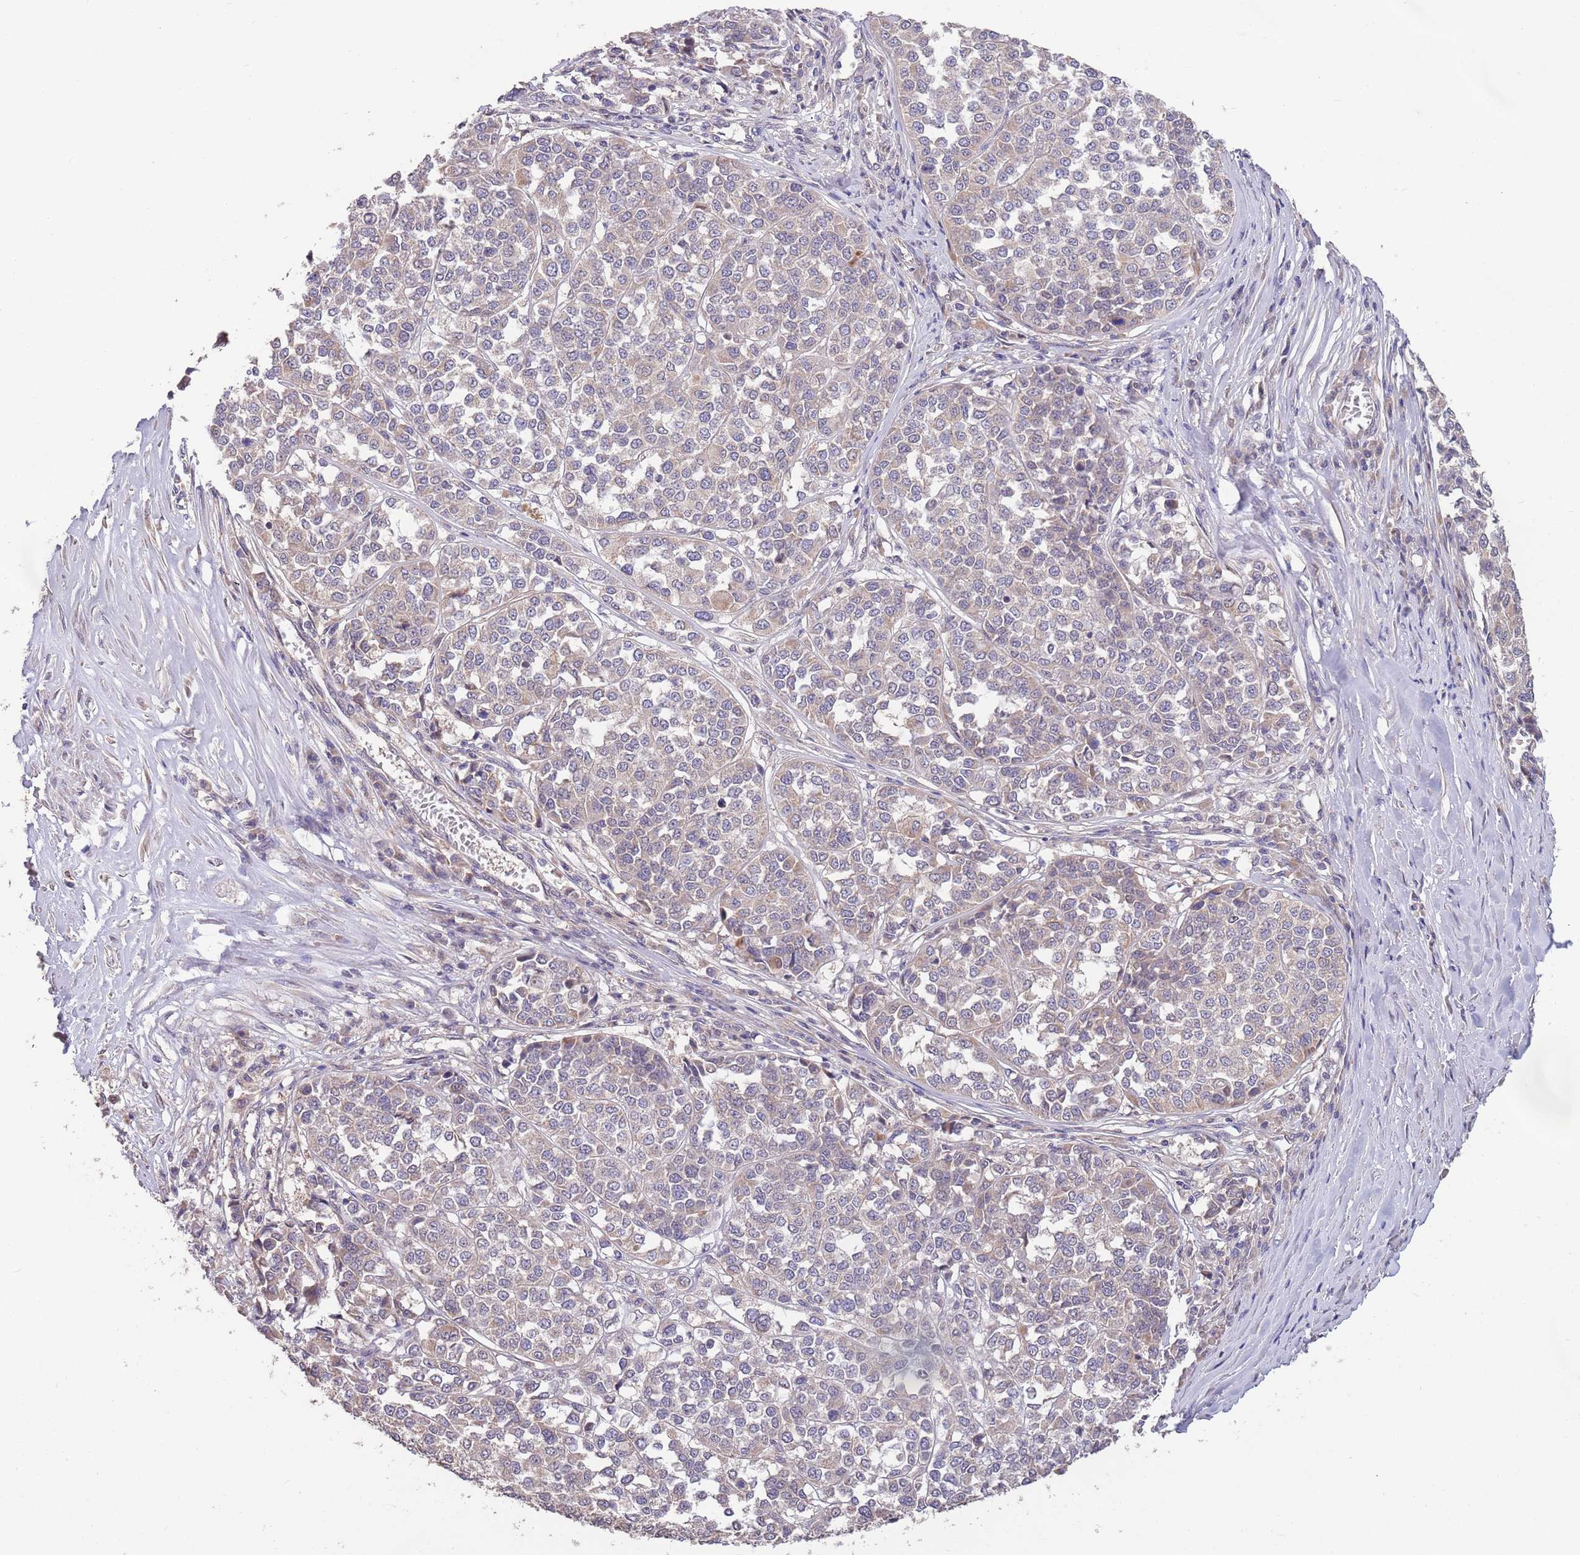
{"staining": {"intensity": "weak", "quantity": ">75%", "location": "cytoplasmic/membranous"}, "tissue": "melanoma", "cell_type": "Tumor cells", "image_type": "cancer", "snomed": [{"axis": "morphology", "description": "Malignant melanoma, Metastatic site"}, {"axis": "topography", "description": "Lymph node"}], "caption": "A histopathology image of human melanoma stained for a protein reveals weak cytoplasmic/membranous brown staining in tumor cells.", "gene": "MARVELD2", "patient": {"sex": "male", "age": 44}}